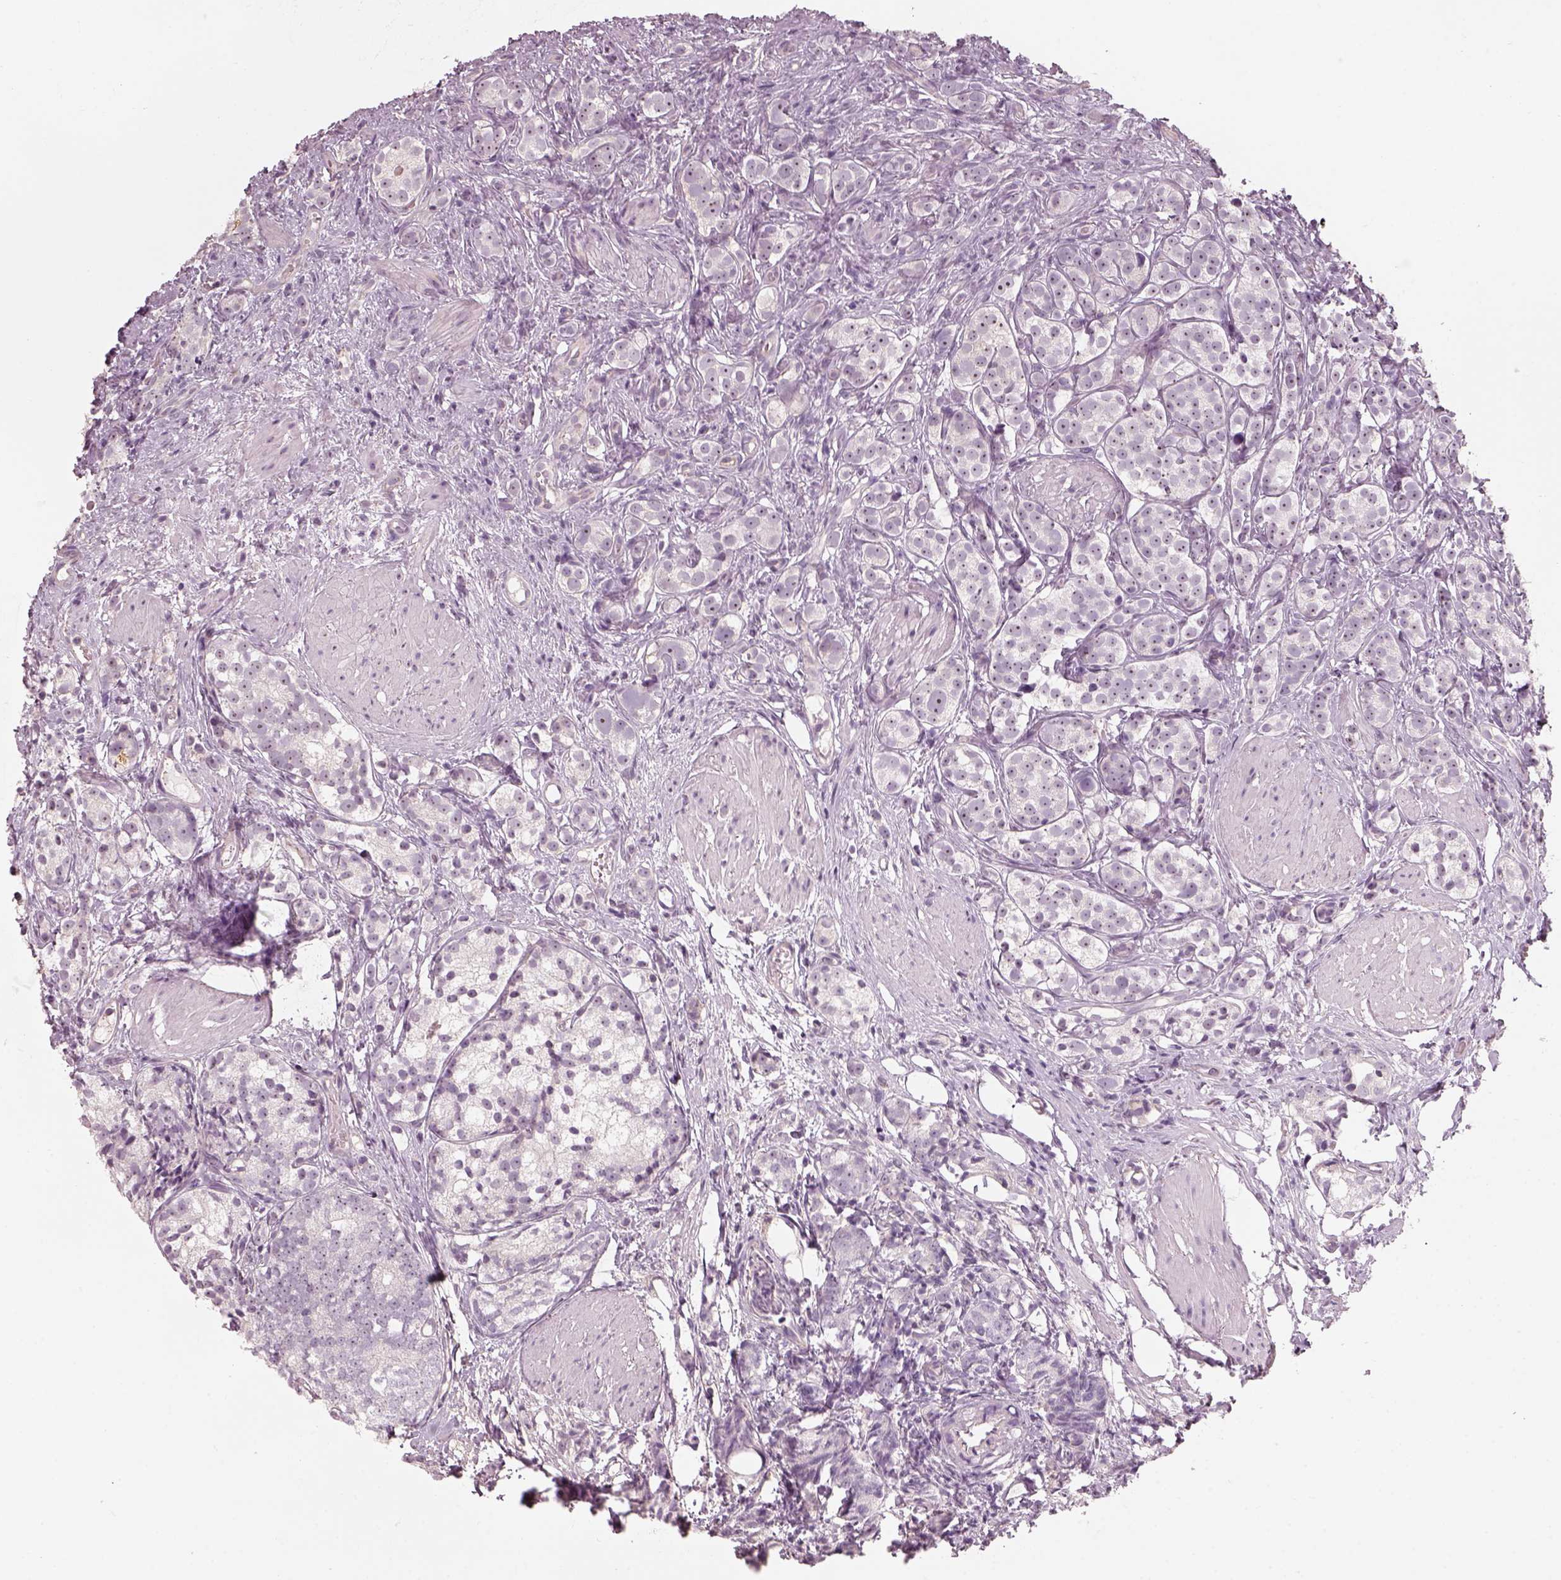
{"staining": {"intensity": "weak", "quantity": "25%-75%", "location": "nuclear"}, "tissue": "prostate cancer", "cell_type": "Tumor cells", "image_type": "cancer", "snomed": [{"axis": "morphology", "description": "Adenocarcinoma, High grade"}, {"axis": "topography", "description": "Prostate"}], "caption": "Immunohistochemical staining of human prostate cancer exhibits low levels of weak nuclear positivity in approximately 25%-75% of tumor cells.", "gene": "CDS1", "patient": {"sex": "male", "age": 53}}